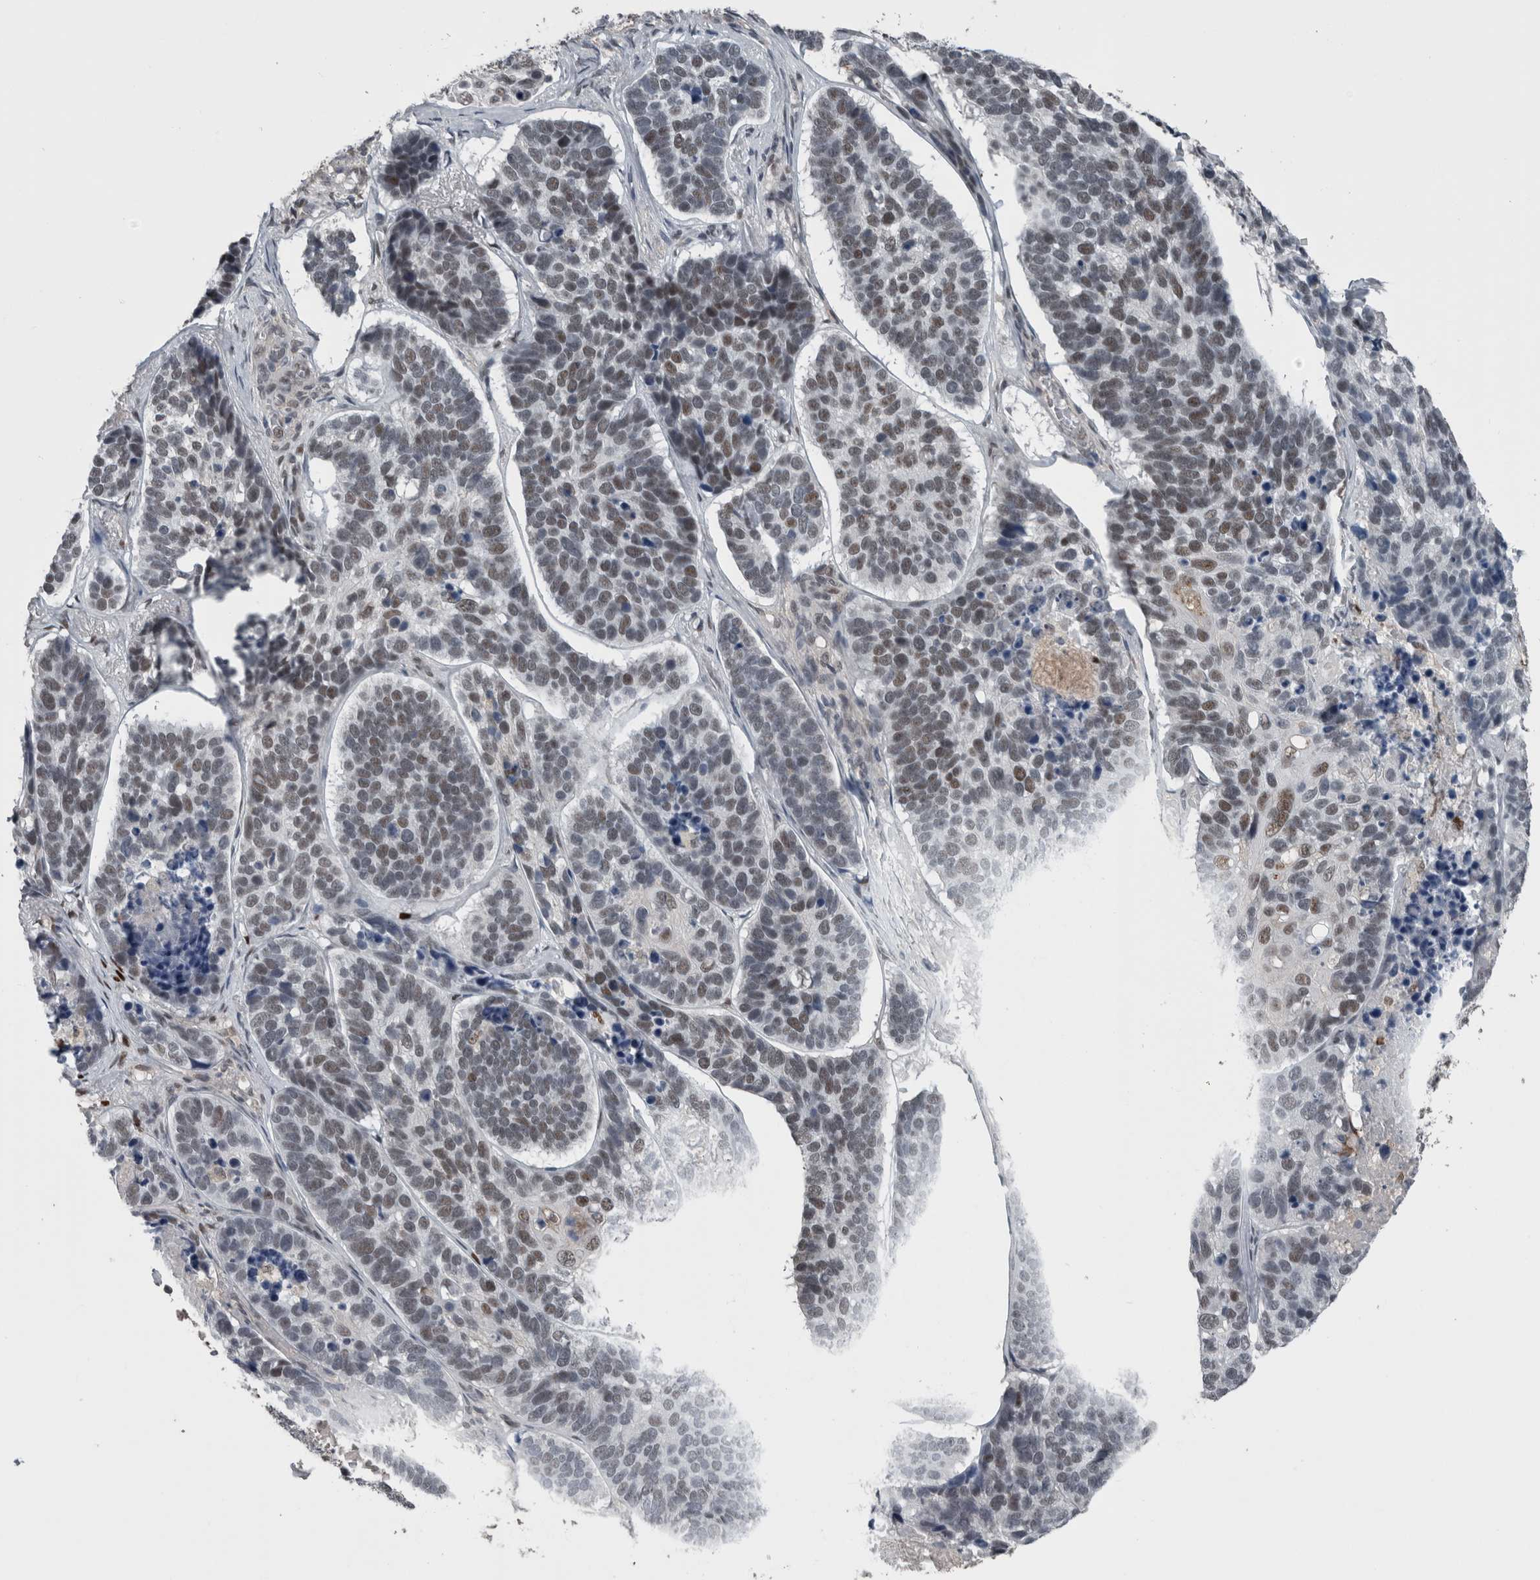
{"staining": {"intensity": "weak", "quantity": "25%-75%", "location": "nuclear"}, "tissue": "skin cancer", "cell_type": "Tumor cells", "image_type": "cancer", "snomed": [{"axis": "morphology", "description": "Basal cell carcinoma"}, {"axis": "topography", "description": "Skin"}], "caption": "A brown stain labels weak nuclear staining of a protein in skin cancer tumor cells. The staining was performed using DAB to visualize the protein expression in brown, while the nuclei were stained in blue with hematoxylin (Magnification: 20x).", "gene": "ZBTB21", "patient": {"sex": "male", "age": 62}}